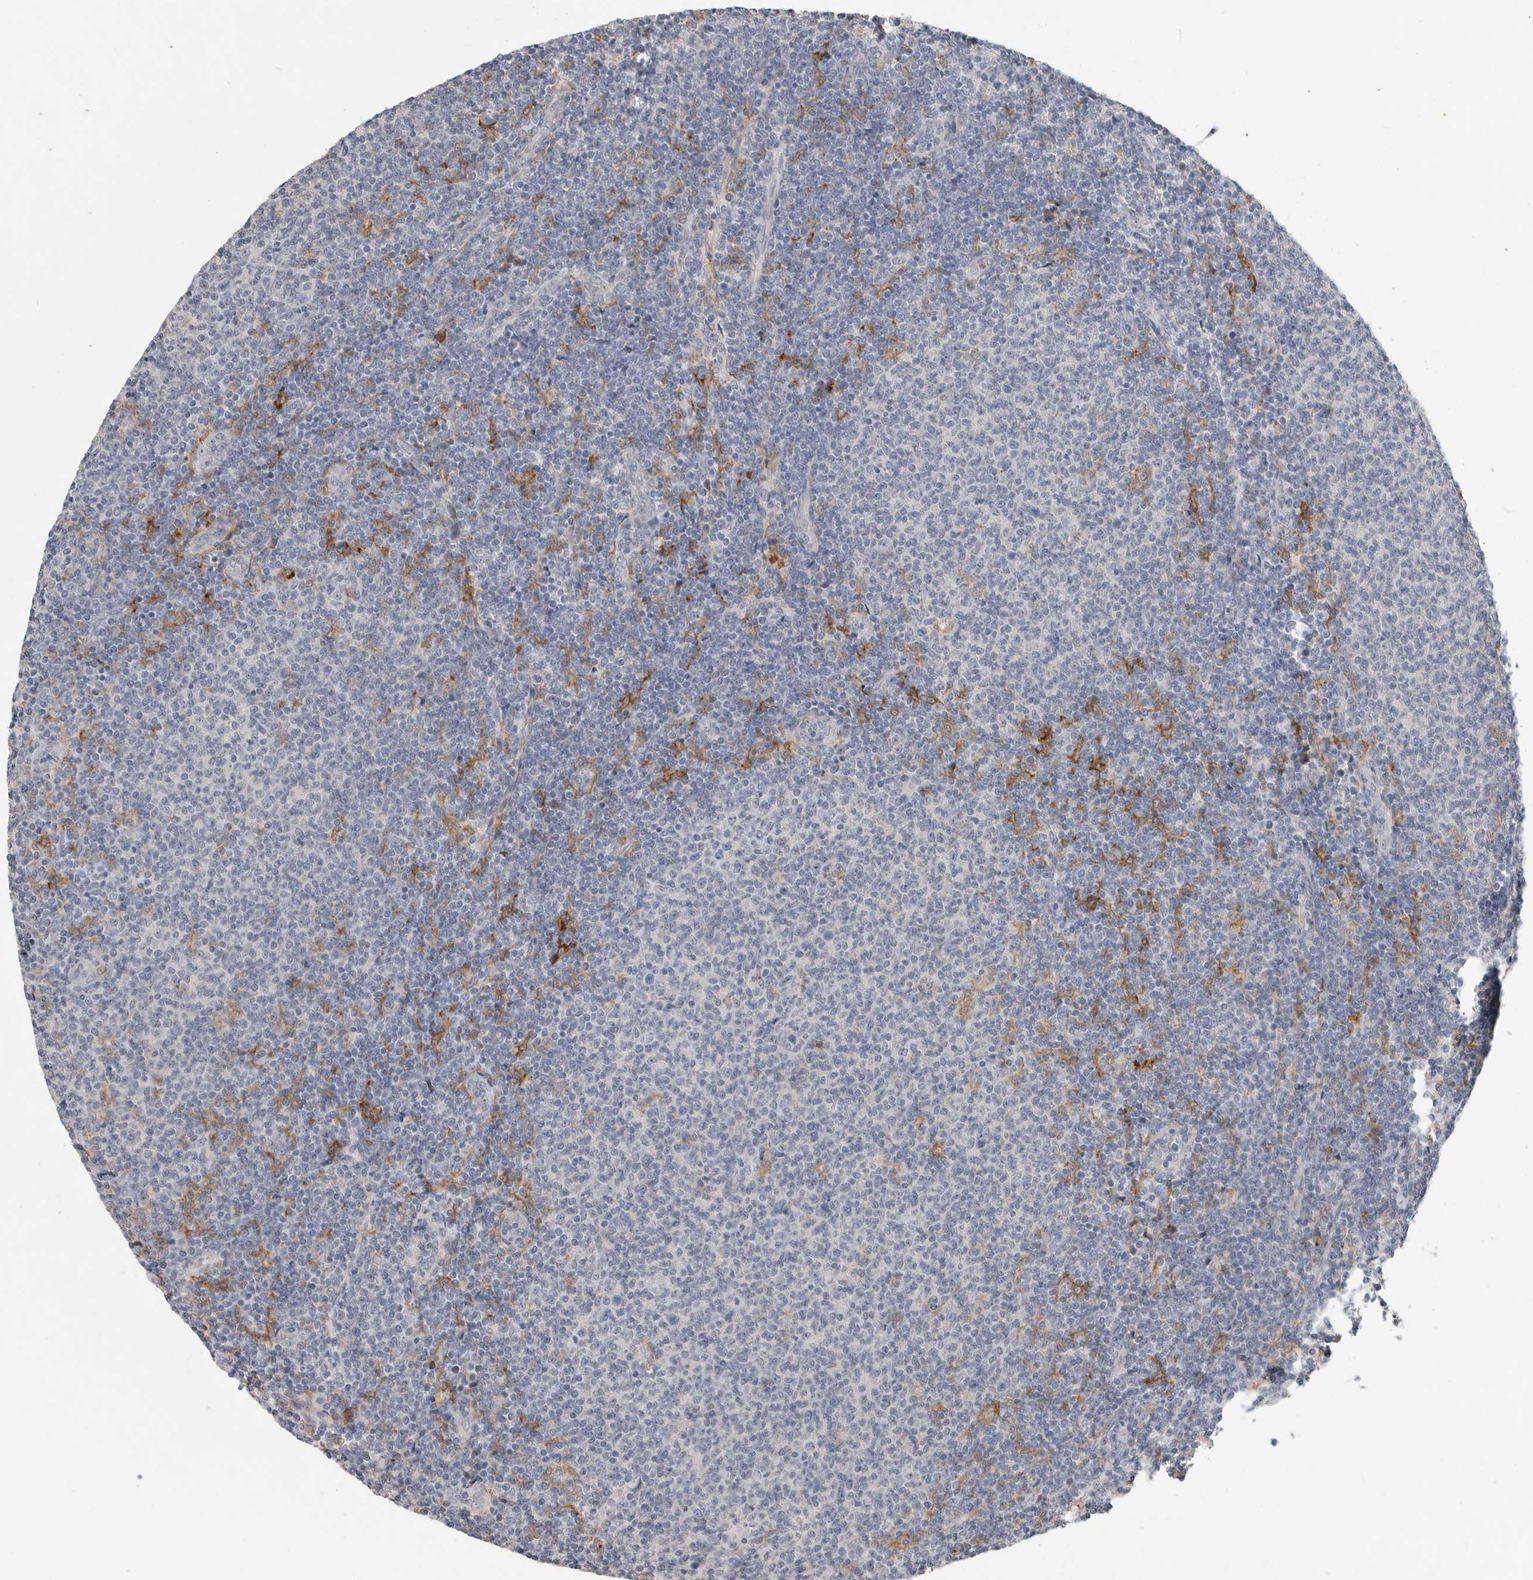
{"staining": {"intensity": "negative", "quantity": "none", "location": "none"}, "tissue": "lymphoma", "cell_type": "Tumor cells", "image_type": "cancer", "snomed": [{"axis": "morphology", "description": "Malignant lymphoma, non-Hodgkin's type, Low grade"}, {"axis": "topography", "description": "Lymph node"}], "caption": "Immunohistochemistry of human low-grade malignant lymphoma, non-Hodgkin's type displays no staining in tumor cells.", "gene": "ITGAD", "patient": {"sex": "male", "age": 66}}